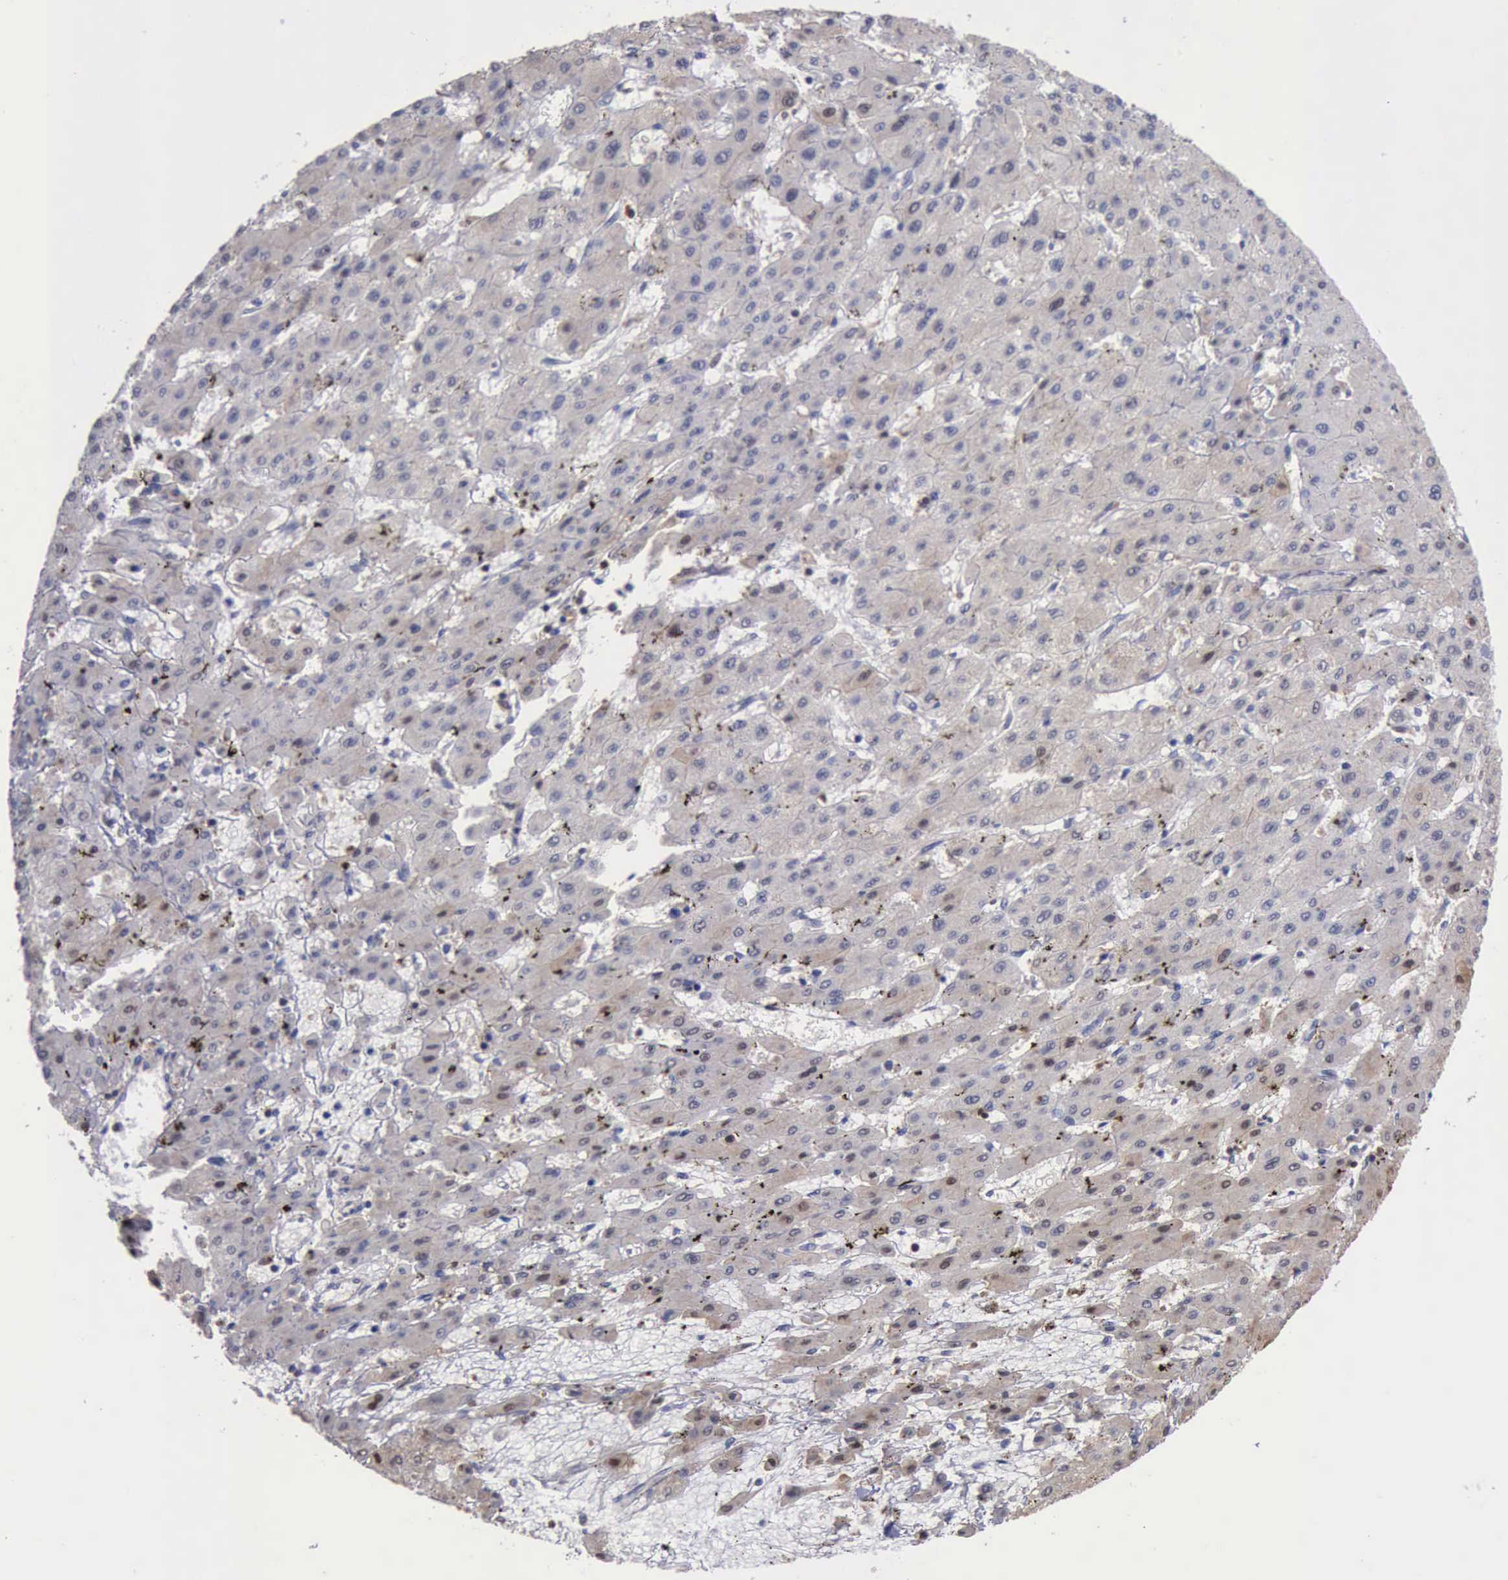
{"staining": {"intensity": "negative", "quantity": "none", "location": "none"}, "tissue": "liver cancer", "cell_type": "Tumor cells", "image_type": "cancer", "snomed": [{"axis": "morphology", "description": "Carcinoma, Hepatocellular, NOS"}, {"axis": "topography", "description": "Liver"}], "caption": "The IHC image has no significant staining in tumor cells of liver hepatocellular carcinoma tissue. (DAB IHC visualized using brightfield microscopy, high magnification).", "gene": "STAT1", "patient": {"sex": "female", "age": 52}}